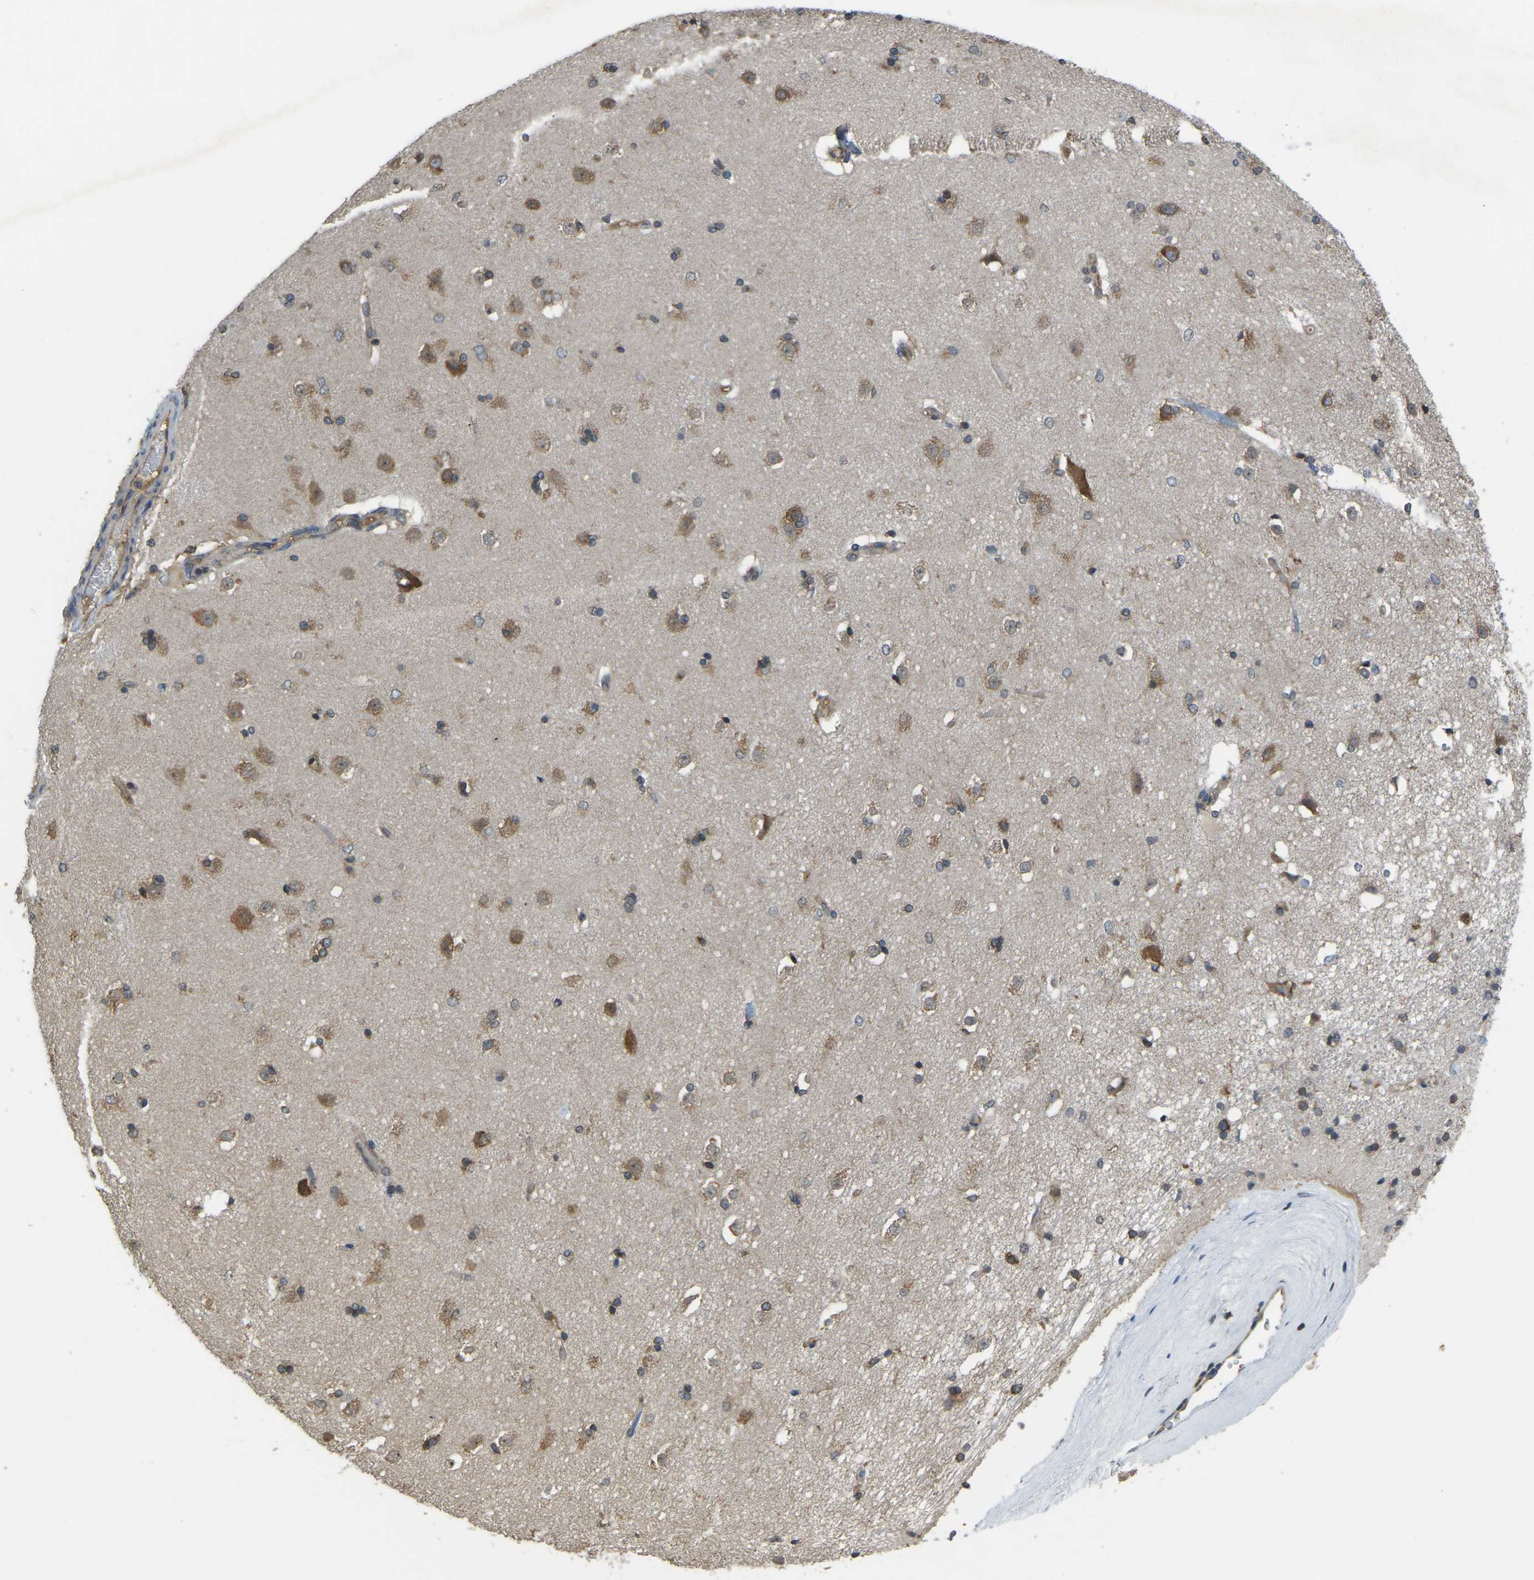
{"staining": {"intensity": "moderate", "quantity": ">75%", "location": "cytoplasmic/membranous"}, "tissue": "caudate", "cell_type": "Glial cells", "image_type": "normal", "snomed": [{"axis": "morphology", "description": "Normal tissue, NOS"}, {"axis": "topography", "description": "Lateral ventricle wall"}], "caption": "This photomicrograph reveals IHC staining of normal human caudate, with medium moderate cytoplasmic/membranous positivity in about >75% of glial cells.", "gene": "AIMP1", "patient": {"sex": "female", "age": 19}}